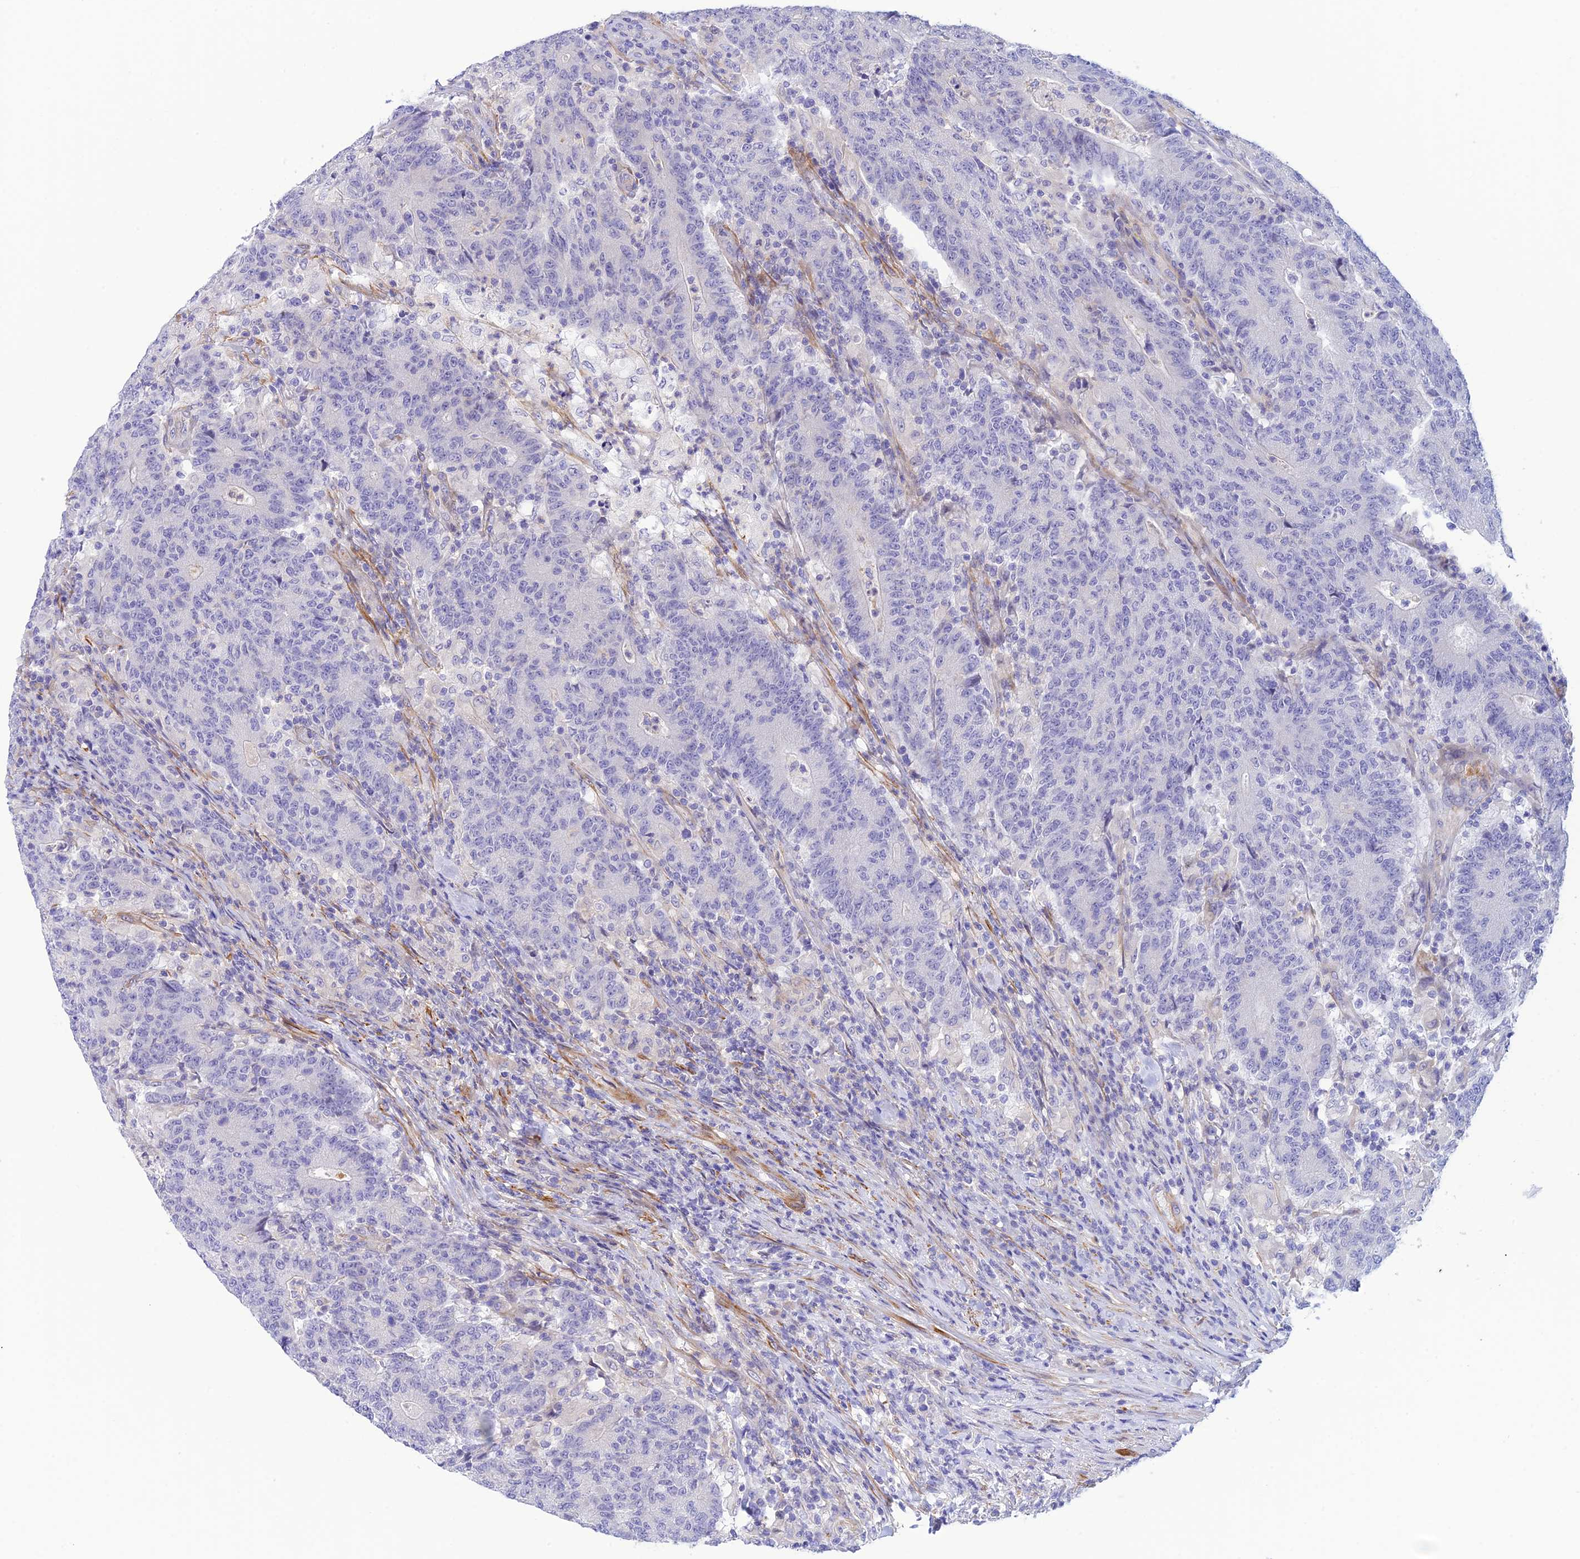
{"staining": {"intensity": "negative", "quantity": "none", "location": "none"}, "tissue": "colorectal cancer", "cell_type": "Tumor cells", "image_type": "cancer", "snomed": [{"axis": "morphology", "description": "Adenocarcinoma, NOS"}, {"axis": "topography", "description": "Colon"}], "caption": "Tumor cells are negative for protein expression in human colorectal cancer (adenocarcinoma). (Stains: DAB (3,3'-diaminobenzidine) IHC with hematoxylin counter stain, Microscopy: brightfield microscopy at high magnification).", "gene": "ZDHHC16", "patient": {"sex": "female", "age": 75}}